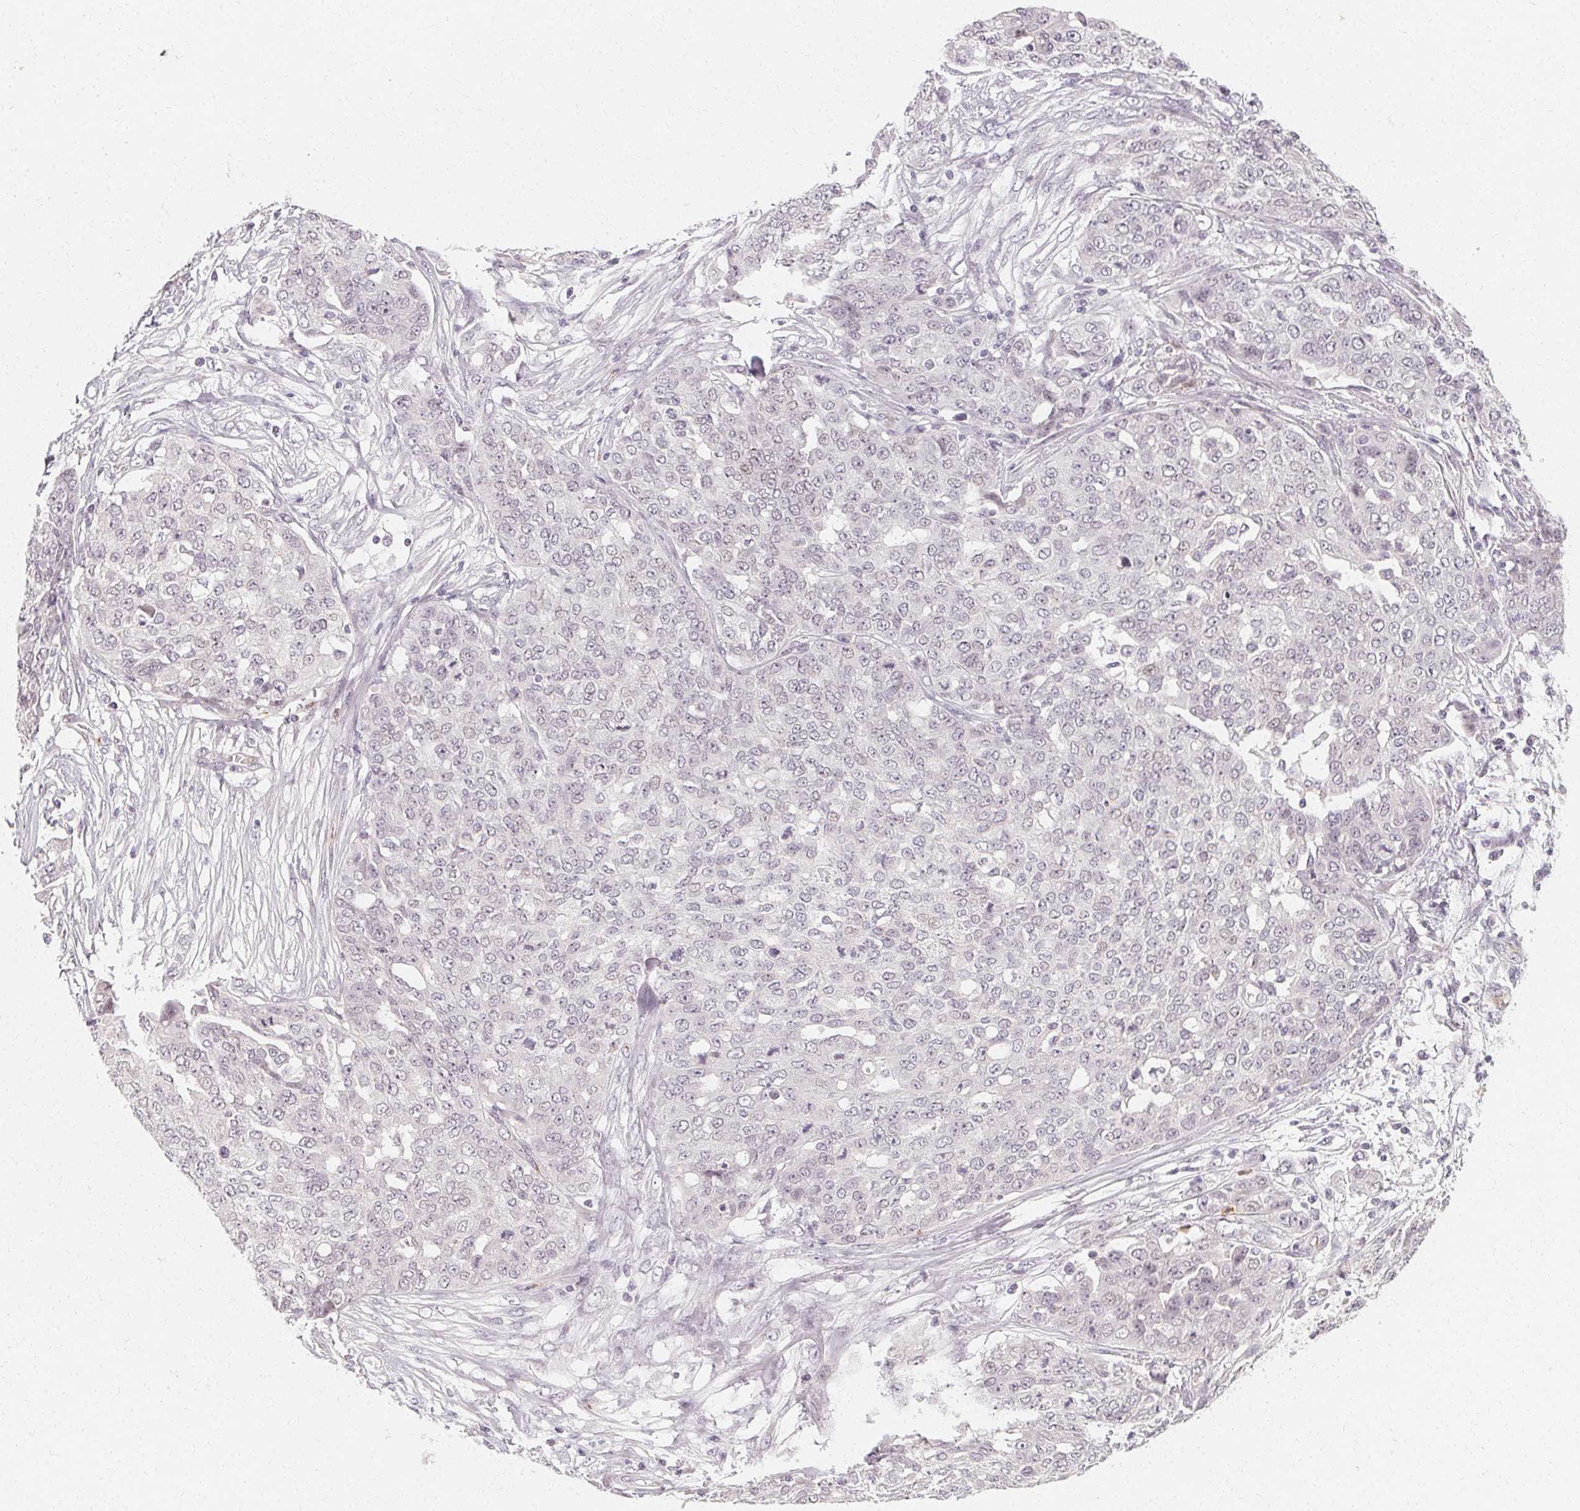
{"staining": {"intensity": "negative", "quantity": "none", "location": "none"}, "tissue": "ovarian cancer", "cell_type": "Tumor cells", "image_type": "cancer", "snomed": [{"axis": "morphology", "description": "Cystadenocarcinoma, serous, NOS"}, {"axis": "topography", "description": "Soft tissue"}, {"axis": "topography", "description": "Ovary"}], "caption": "Immunohistochemistry (IHC) image of ovarian cancer (serous cystadenocarcinoma) stained for a protein (brown), which exhibits no positivity in tumor cells. (DAB immunohistochemistry (IHC) with hematoxylin counter stain).", "gene": "CLCNKB", "patient": {"sex": "female", "age": 57}}